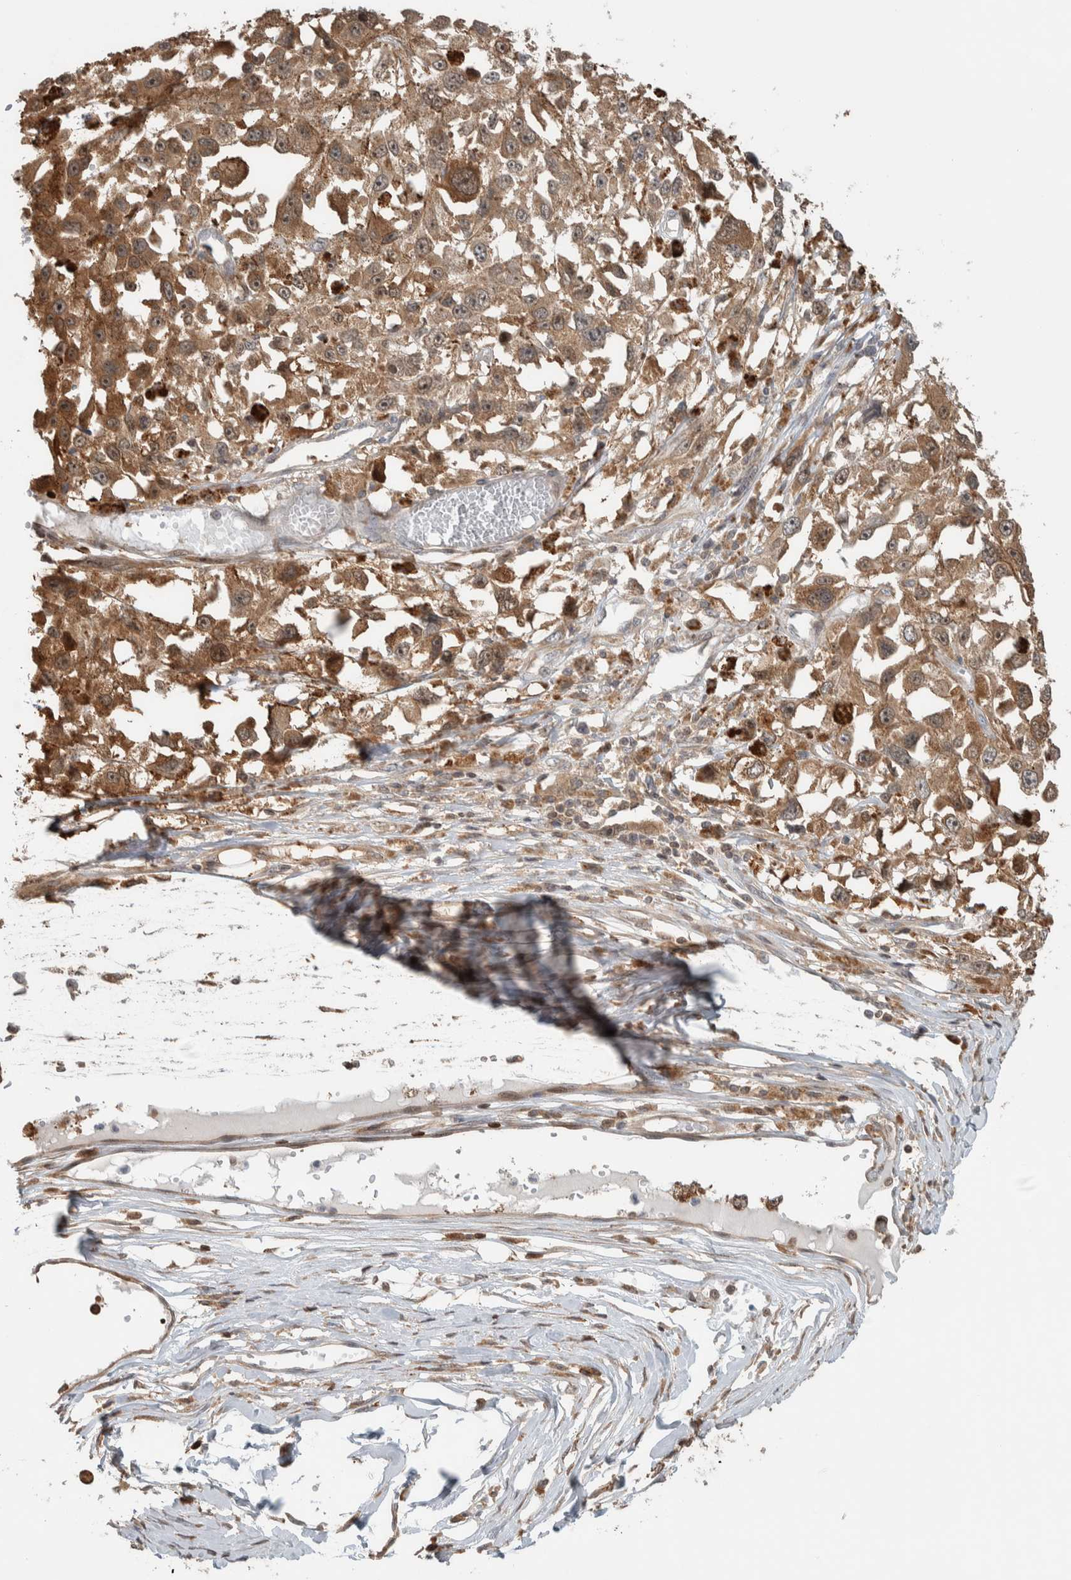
{"staining": {"intensity": "moderate", "quantity": ">75%", "location": "cytoplasmic/membranous"}, "tissue": "melanoma", "cell_type": "Tumor cells", "image_type": "cancer", "snomed": [{"axis": "morphology", "description": "Malignant melanoma, Metastatic site"}, {"axis": "topography", "description": "Lymph node"}], "caption": "Tumor cells demonstrate medium levels of moderate cytoplasmic/membranous positivity in approximately >75% of cells in human melanoma.", "gene": "CNTROB", "patient": {"sex": "male", "age": 59}}